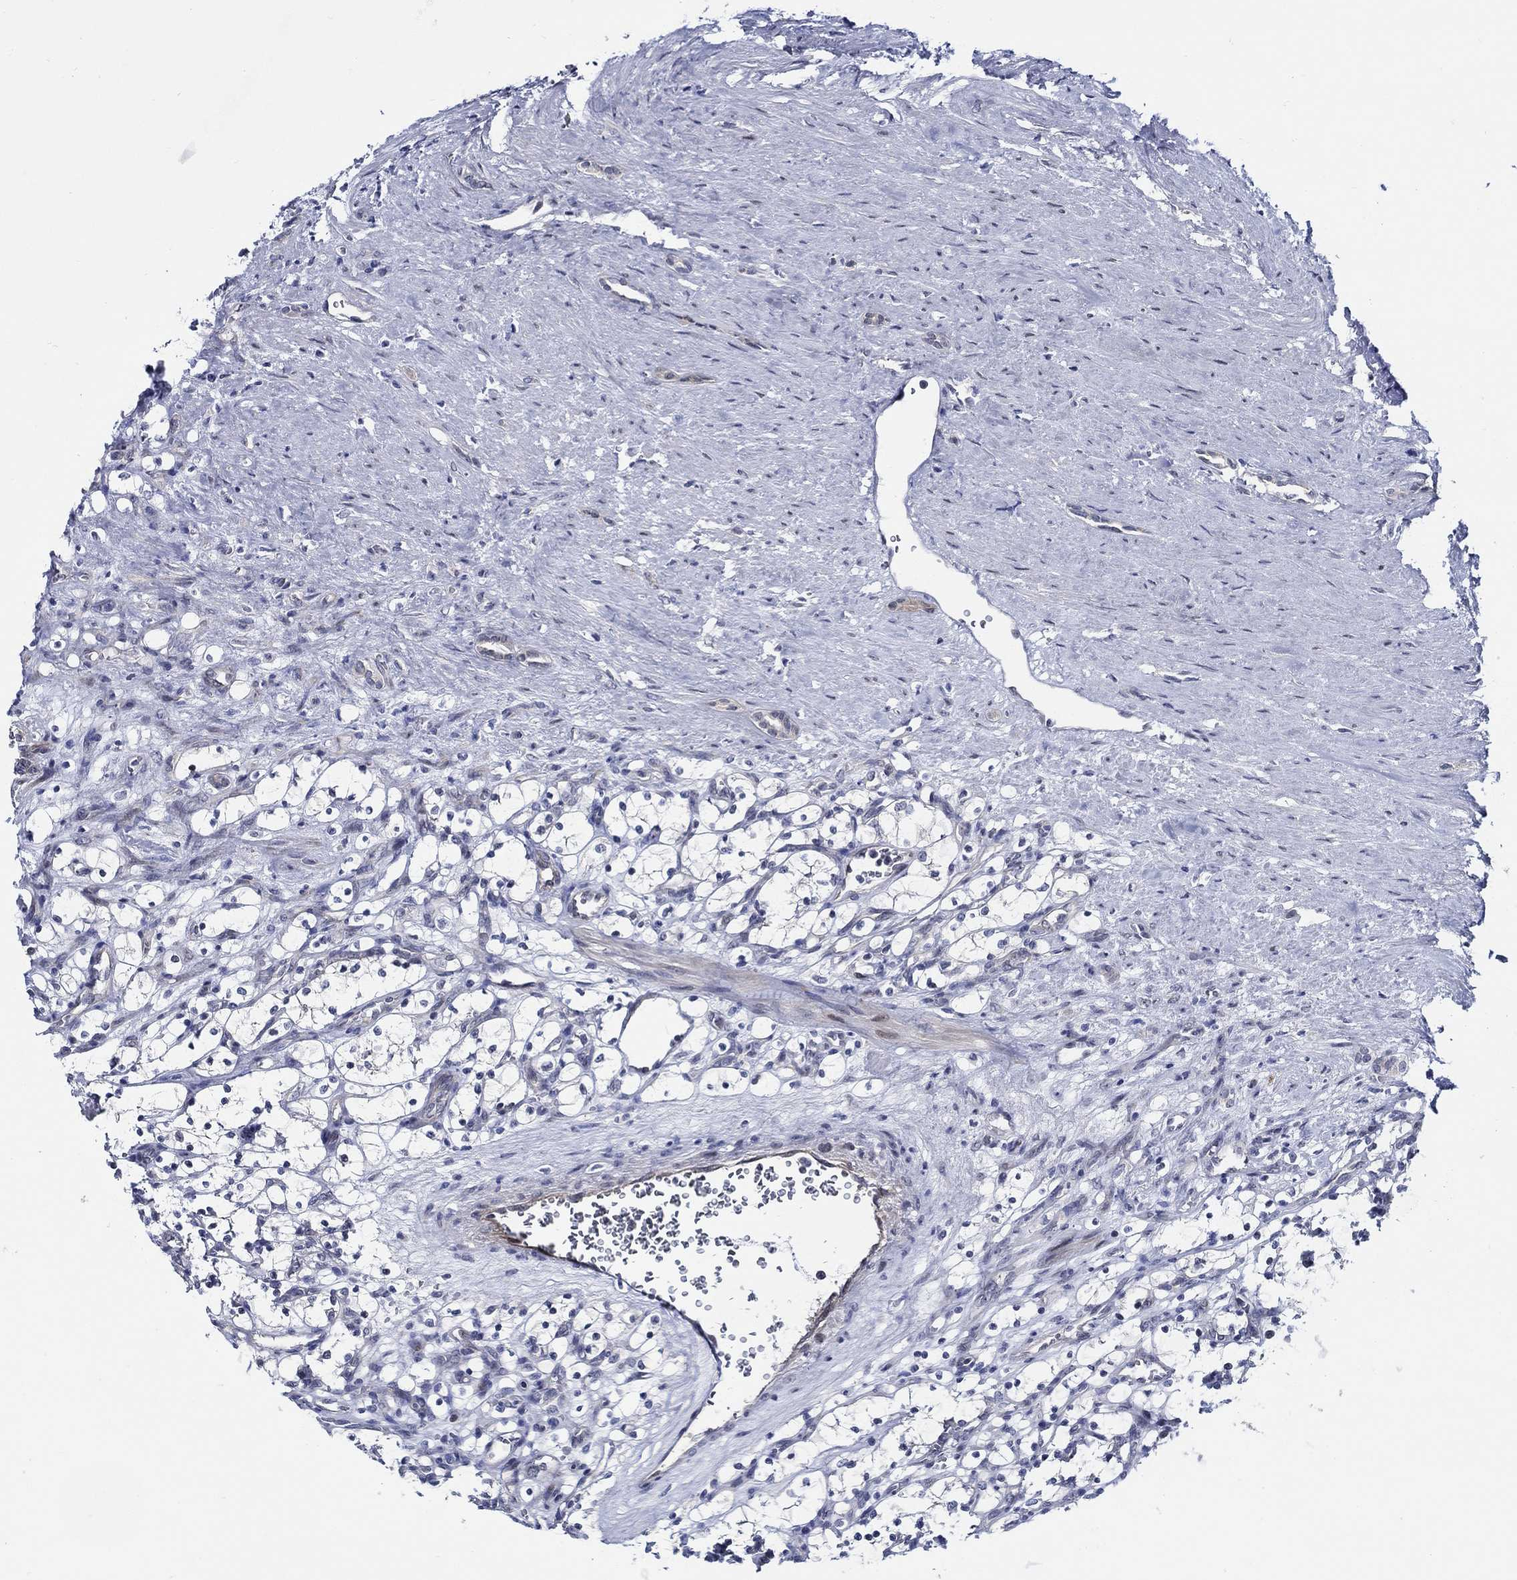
{"staining": {"intensity": "negative", "quantity": "none", "location": "none"}, "tissue": "renal cancer", "cell_type": "Tumor cells", "image_type": "cancer", "snomed": [{"axis": "morphology", "description": "Adenocarcinoma, NOS"}, {"axis": "topography", "description": "Kidney"}], "caption": "Adenocarcinoma (renal) was stained to show a protein in brown. There is no significant positivity in tumor cells.", "gene": "C8orf48", "patient": {"sex": "female", "age": 69}}